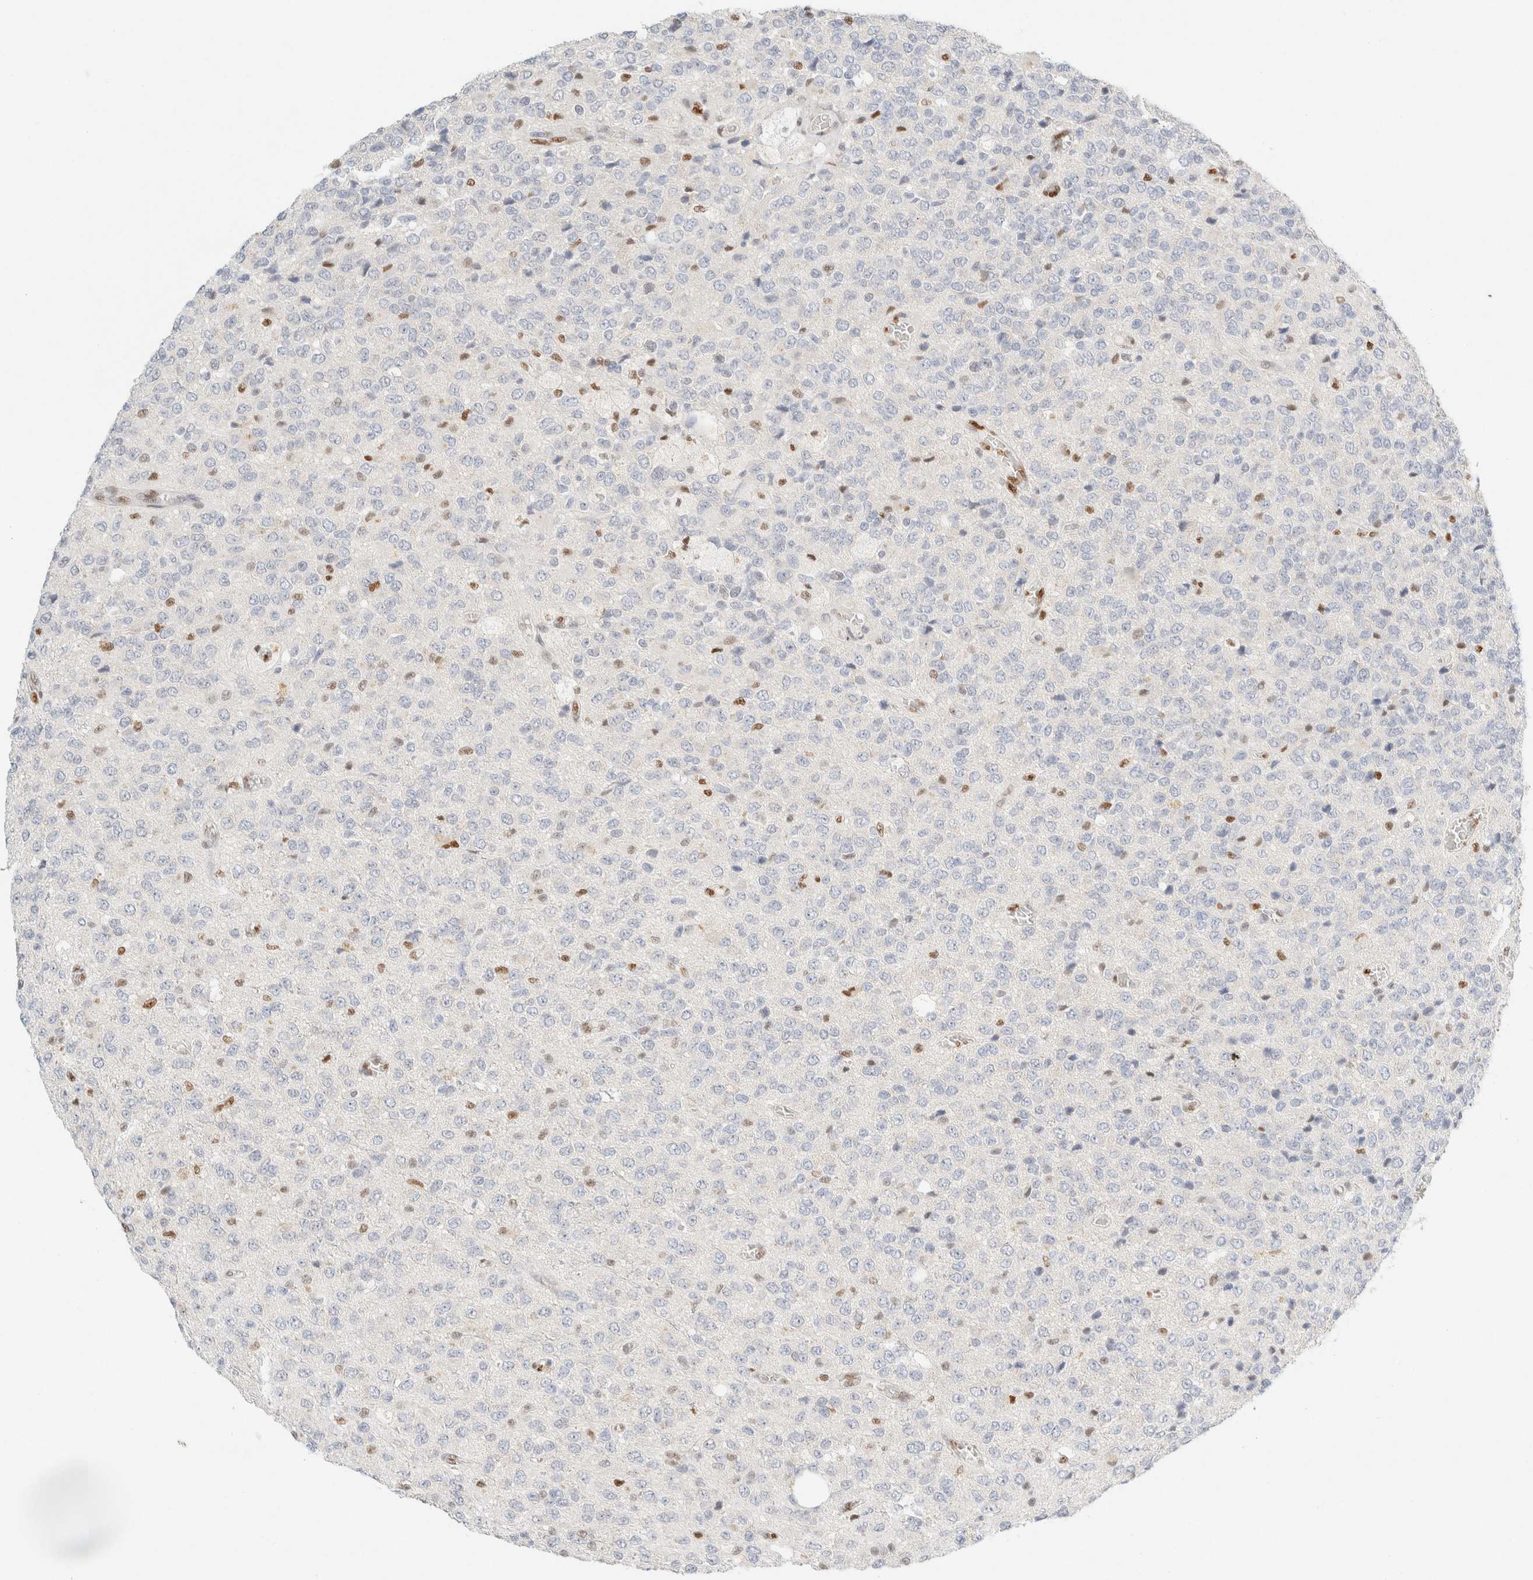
{"staining": {"intensity": "negative", "quantity": "none", "location": "none"}, "tissue": "glioma", "cell_type": "Tumor cells", "image_type": "cancer", "snomed": [{"axis": "morphology", "description": "Glioma, malignant, High grade"}, {"axis": "topography", "description": "pancreas cauda"}], "caption": "Immunohistochemistry (IHC) of human malignant glioma (high-grade) displays no expression in tumor cells. Brightfield microscopy of immunohistochemistry stained with DAB (3,3'-diaminobenzidine) (brown) and hematoxylin (blue), captured at high magnification.", "gene": "DDB2", "patient": {"sex": "male", "age": 60}}